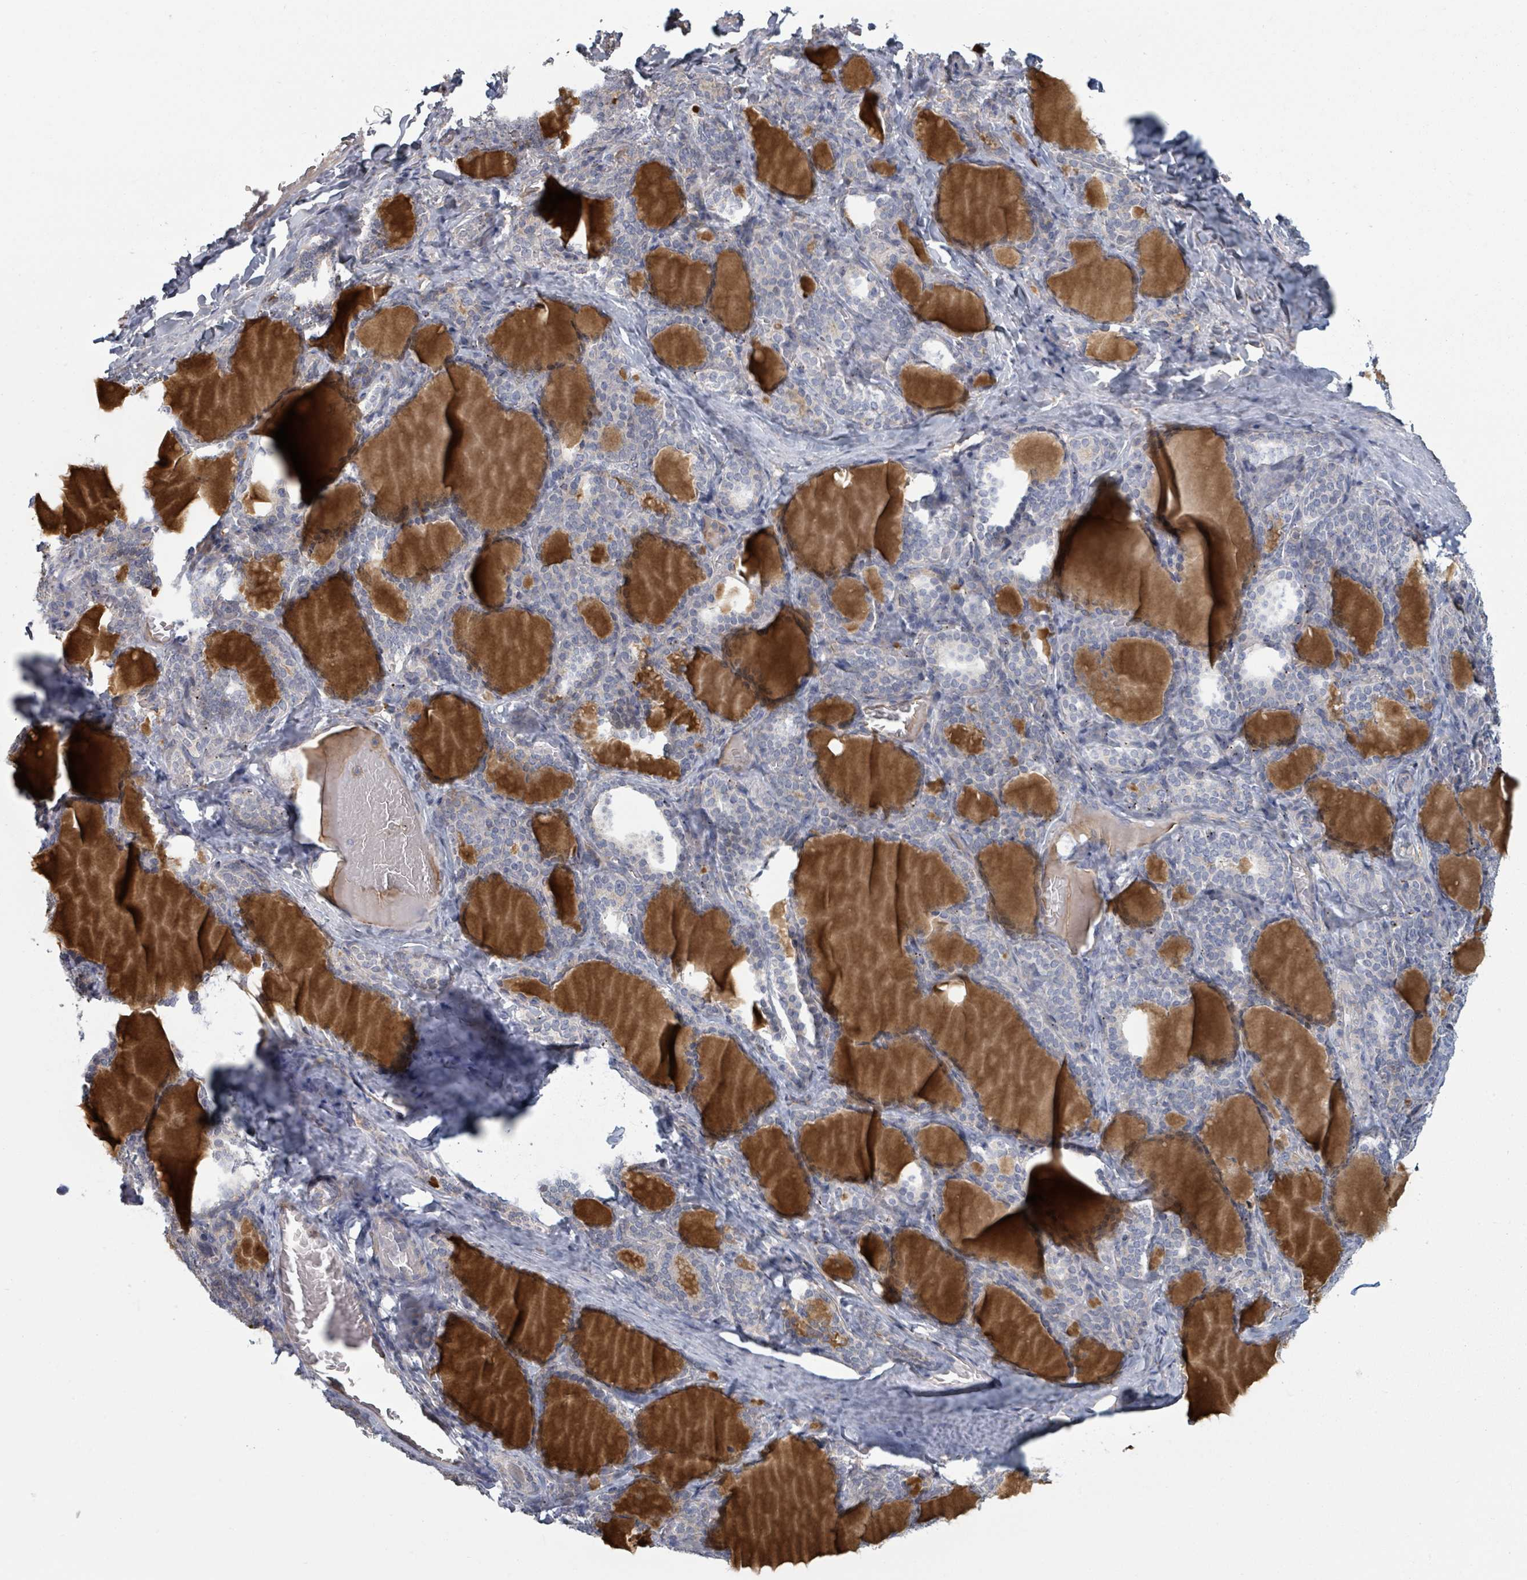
{"staining": {"intensity": "weak", "quantity": "25%-75%", "location": "cytoplasmic/membranous"}, "tissue": "thyroid gland", "cell_type": "Glandular cells", "image_type": "normal", "snomed": [{"axis": "morphology", "description": "Normal tissue, NOS"}, {"axis": "topography", "description": "Thyroid gland"}], "caption": "IHC of unremarkable human thyroid gland displays low levels of weak cytoplasmic/membranous expression in approximately 25%-75% of glandular cells. Using DAB (3,3'-diaminobenzidine) (brown) and hematoxylin (blue) stains, captured at high magnification using brightfield microscopy.", "gene": "GABBR1", "patient": {"sex": "female", "age": 31}}